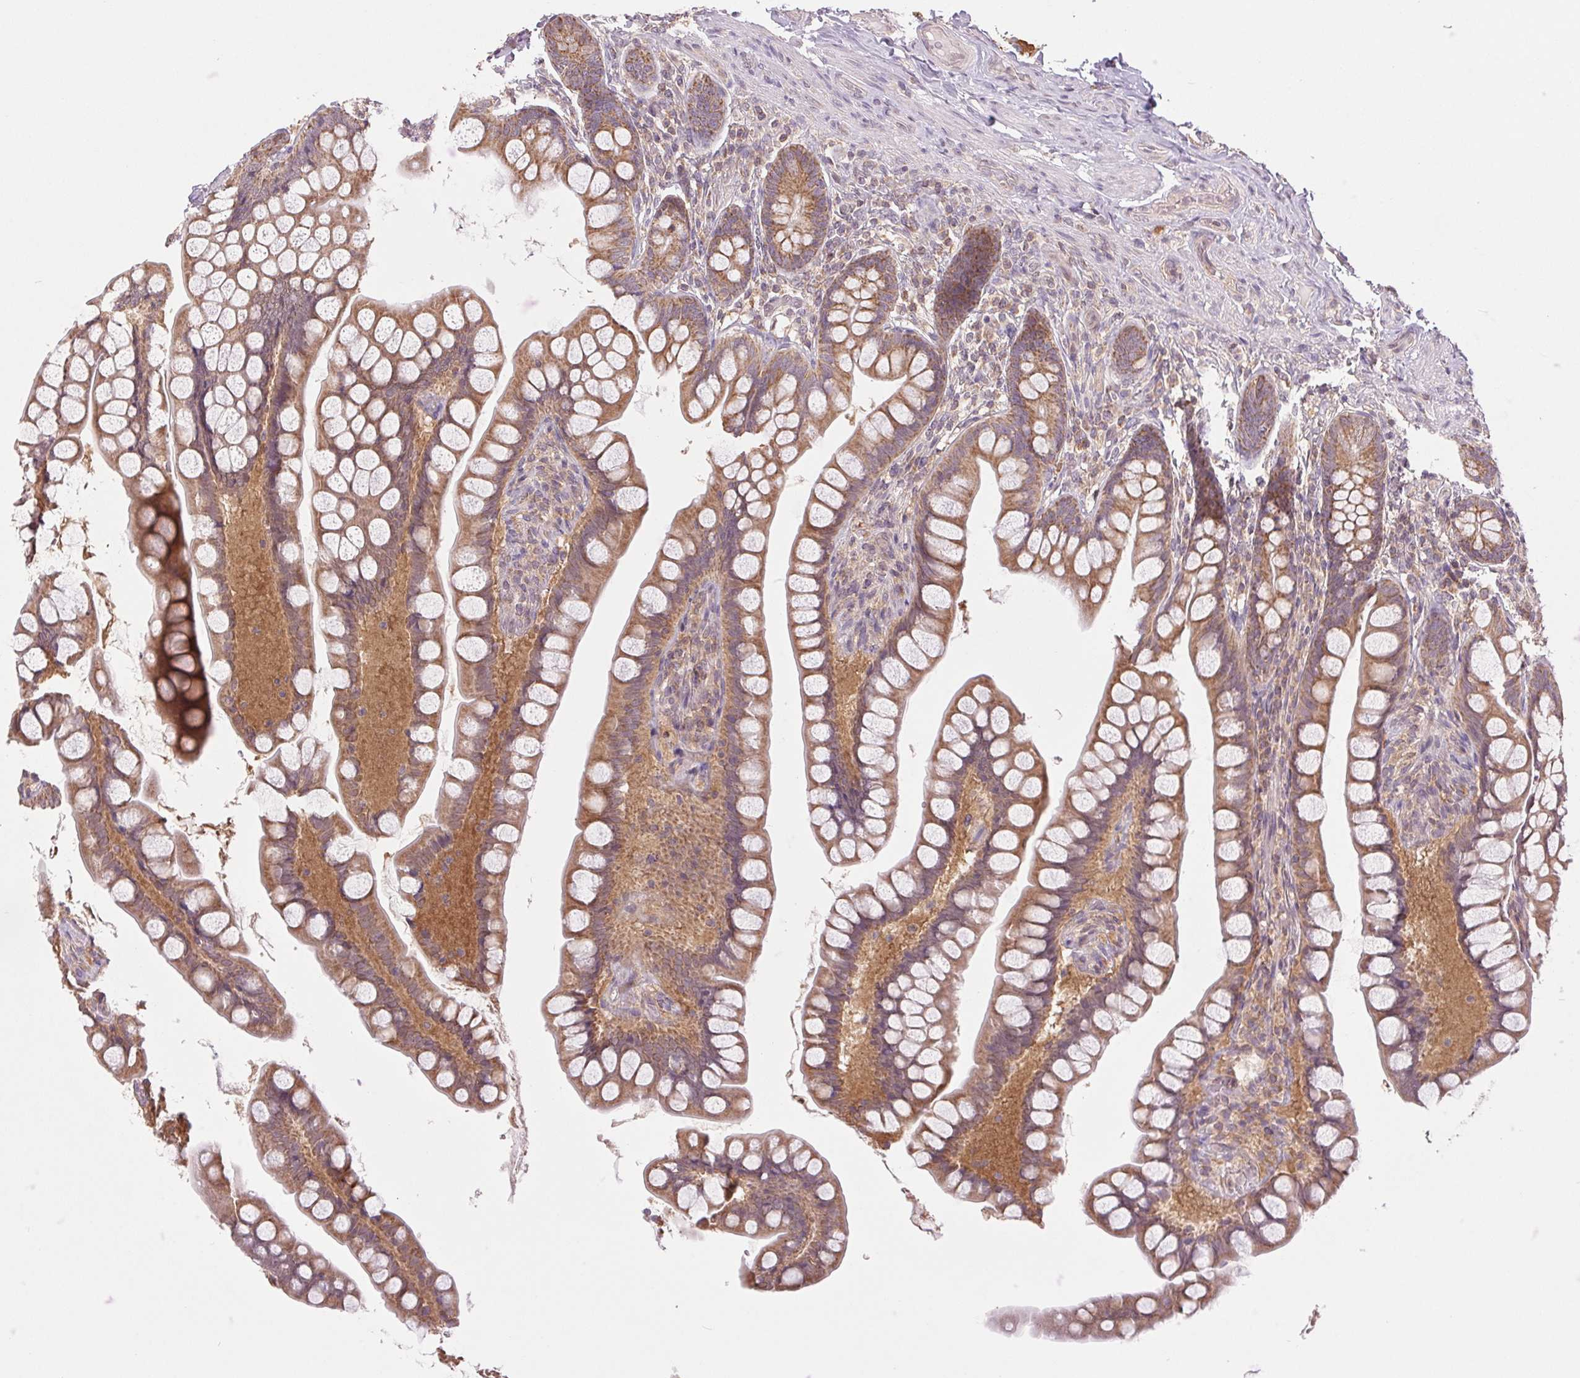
{"staining": {"intensity": "moderate", "quantity": ">75%", "location": "cytoplasmic/membranous"}, "tissue": "small intestine", "cell_type": "Glandular cells", "image_type": "normal", "snomed": [{"axis": "morphology", "description": "Normal tissue, NOS"}, {"axis": "topography", "description": "Small intestine"}], "caption": "A medium amount of moderate cytoplasmic/membranous staining is identified in approximately >75% of glandular cells in benign small intestine.", "gene": "MAP3K5", "patient": {"sex": "male", "age": 70}}